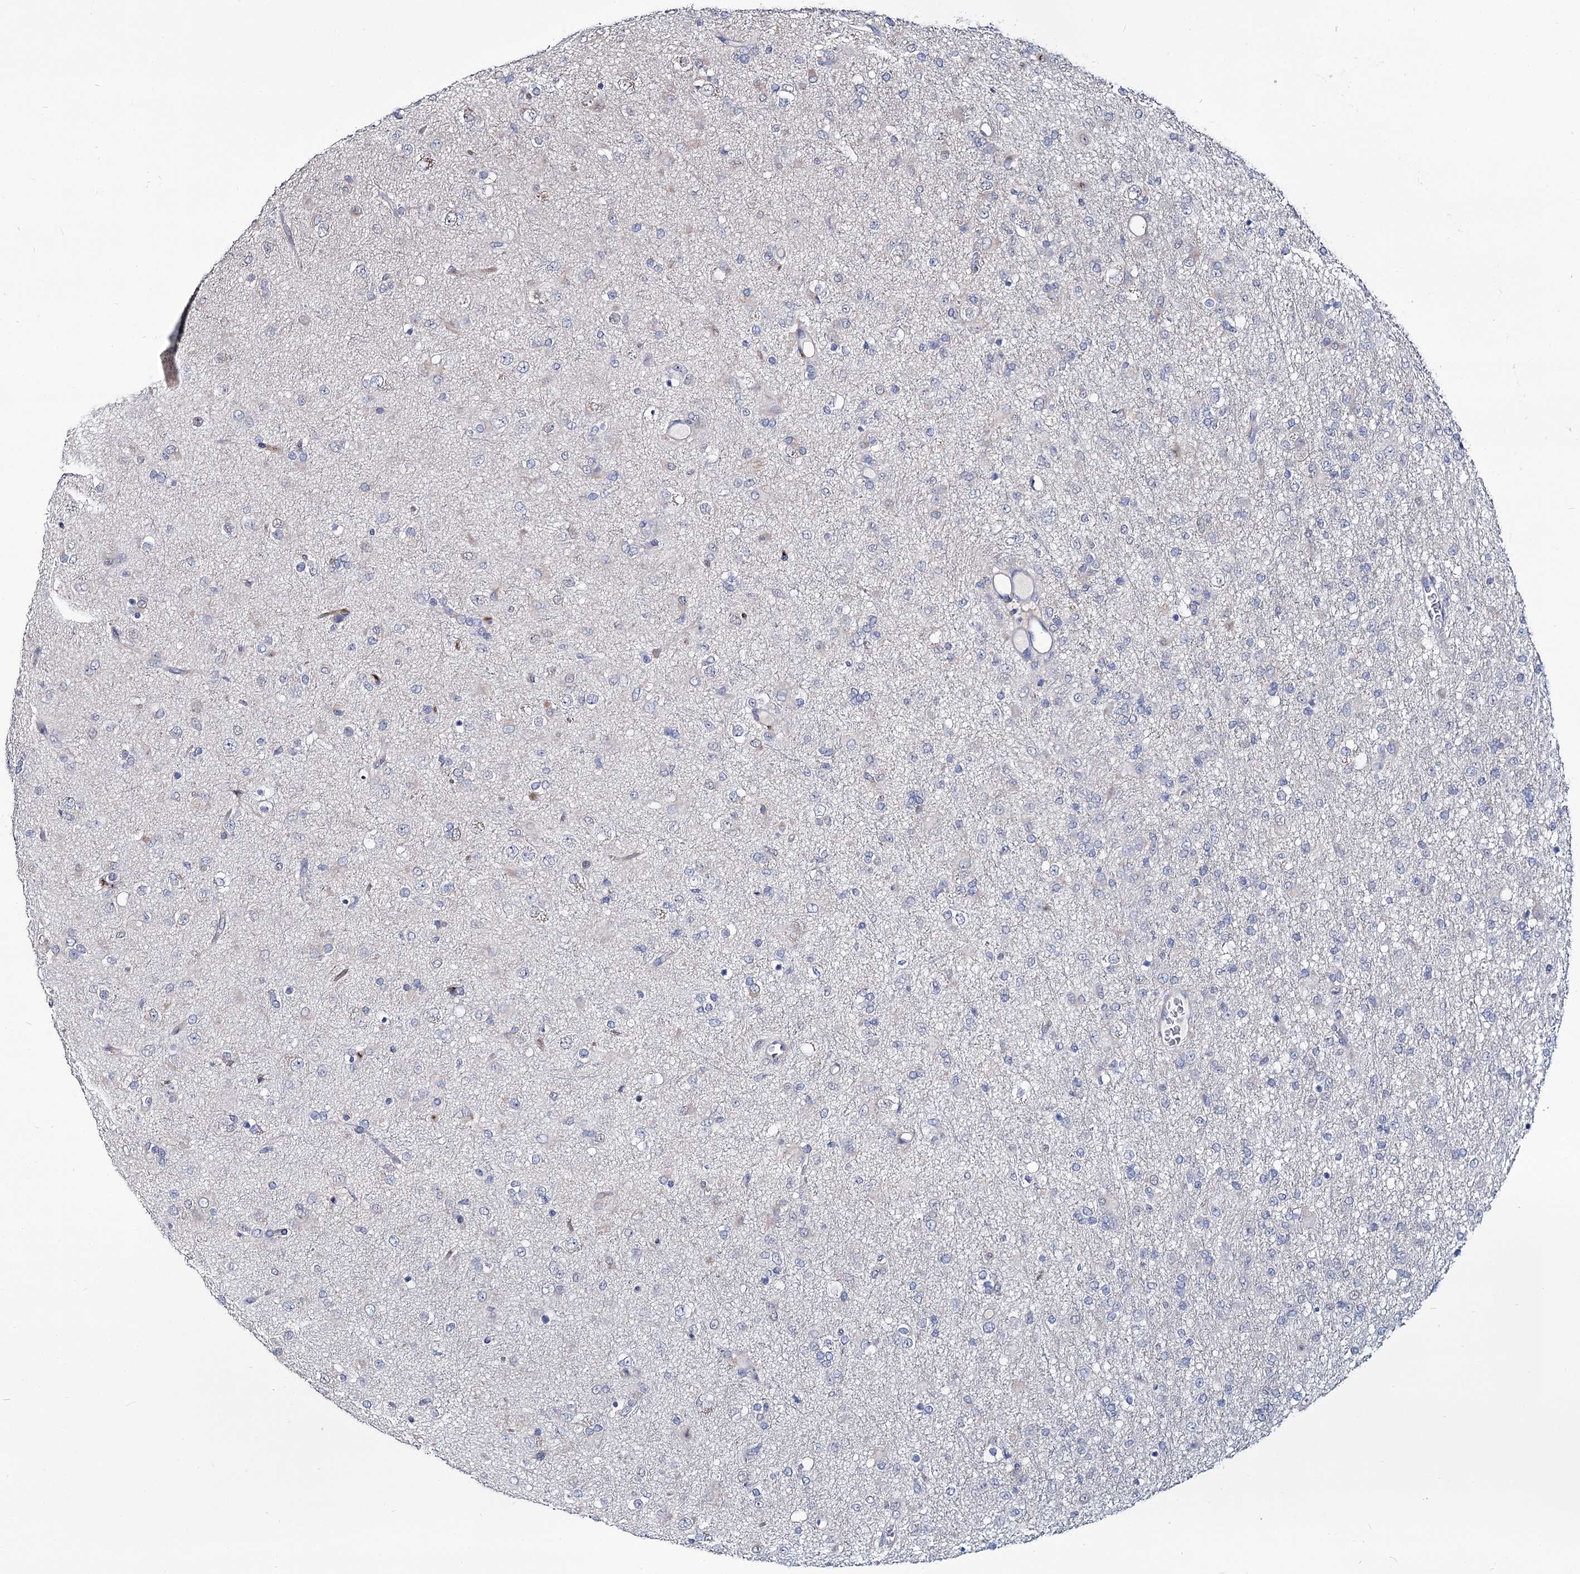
{"staining": {"intensity": "negative", "quantity": "none", "location": "none"}, "tissue": "glioma", "cell_type": "Tumor cells", "image_type": "cancer", "snomed": [{"axis": "morphology", "description": "Glioma, malignant, Low grade"}, {"axis": "topography", "description": "Brain"}], "caption": "Image shows no significant protein expression in tumor cells of malignant glioma (low-grade).", "gene": "UGP2", "patient": {"sex": "male", "age": 65}}